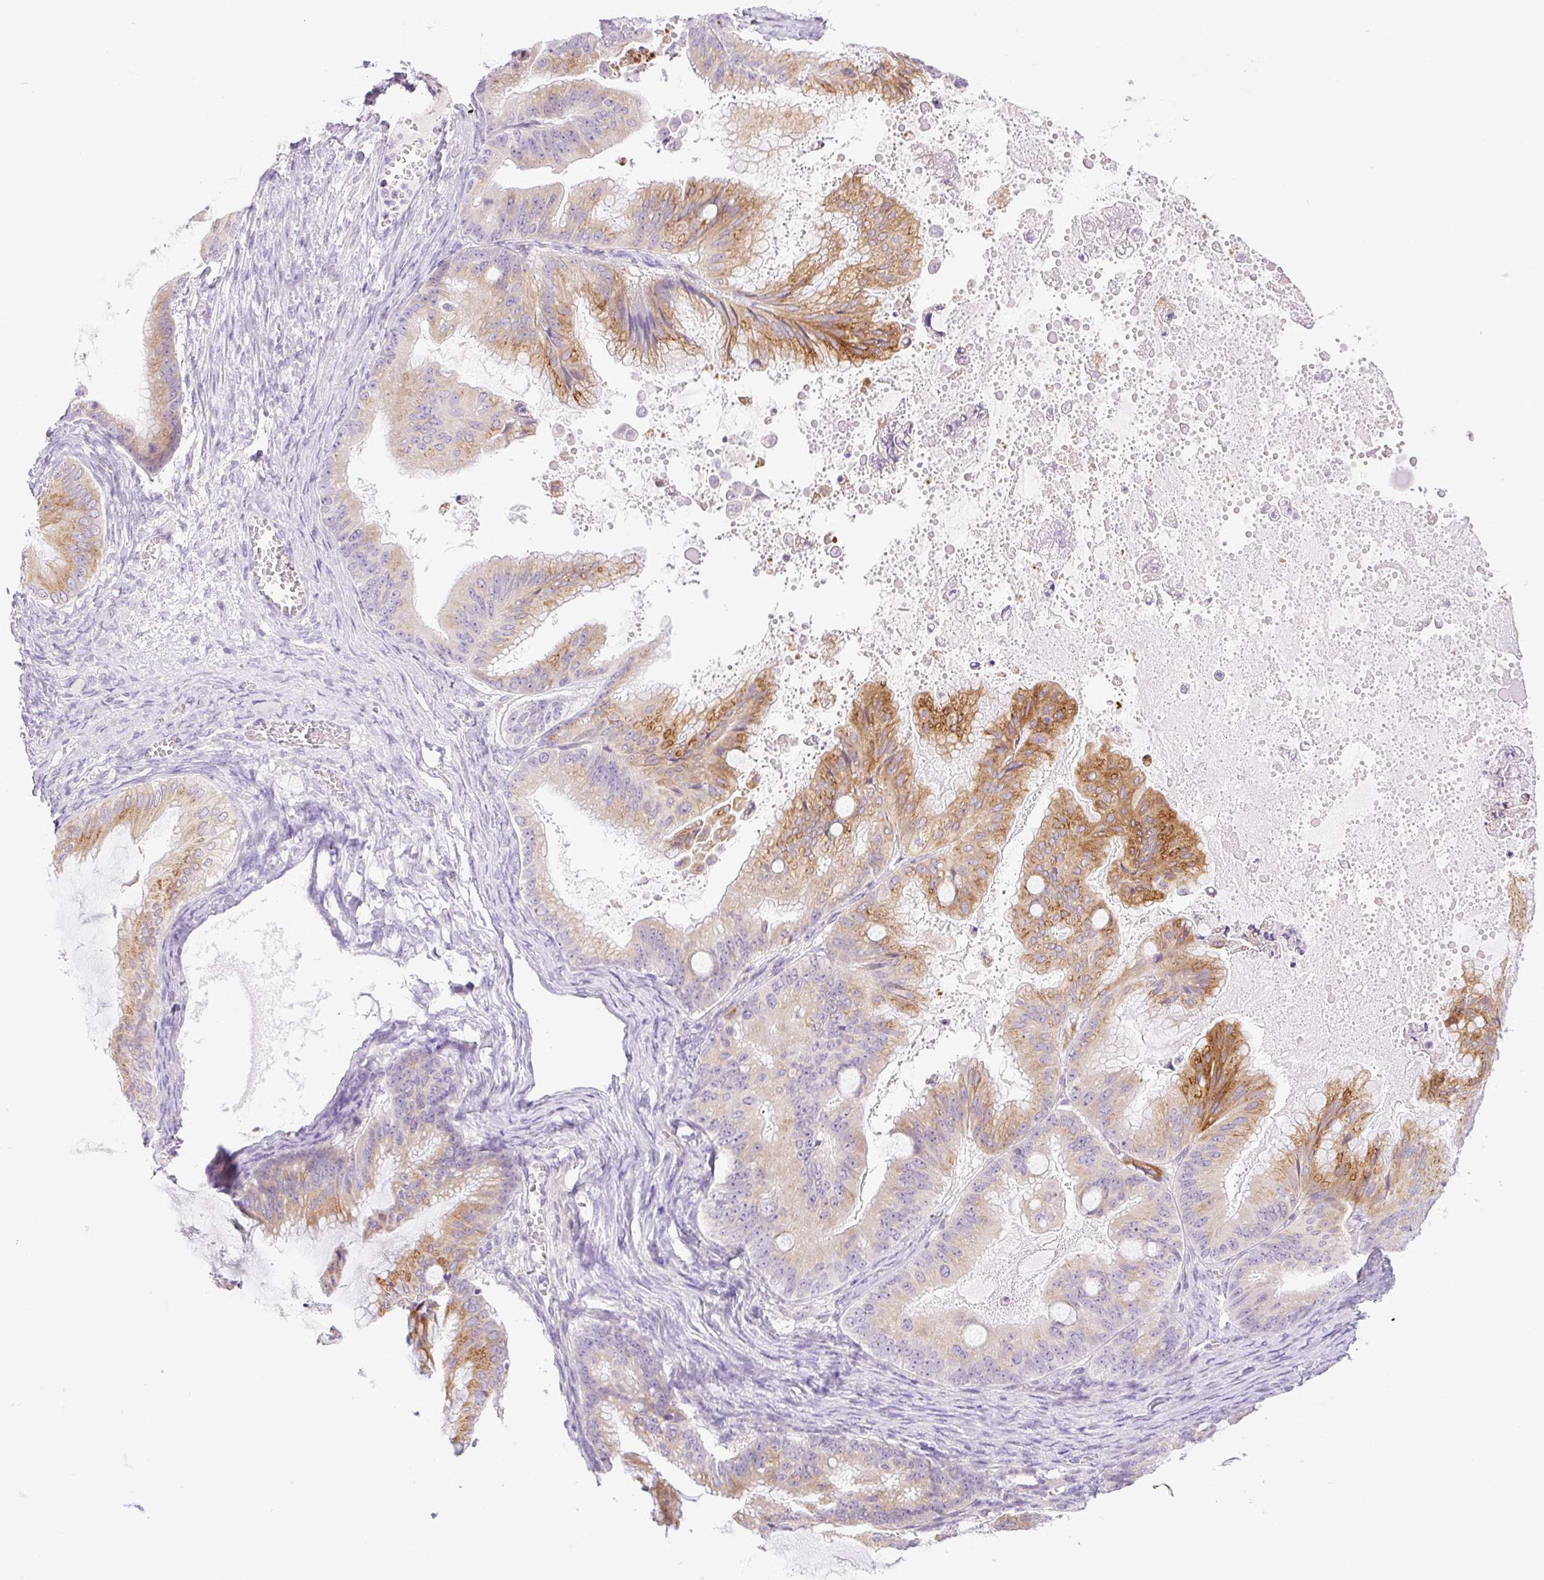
{"staining": {"intensity": "moderate", "quantity": "25%-75%", "location": "cytoplasmic/membranous"}, "tissue": "ovarian cancer", "cell_type": "Tumor cells", "image_type": "cancer", "snomed": [{"axis": "morphology", "description": "Cystadenocarcinoma, mucinous, NOS"}, {"axis": "topography", "description": "Ovary"}], "caption": "Moderate cytoplasmic/membranous positivity is seen in about 25%-75% of tumor cells in ovarian mucinous cystadenocarcinoma.", "gene": "MIA2", "patient": {"sex": "female", "age": 71}}